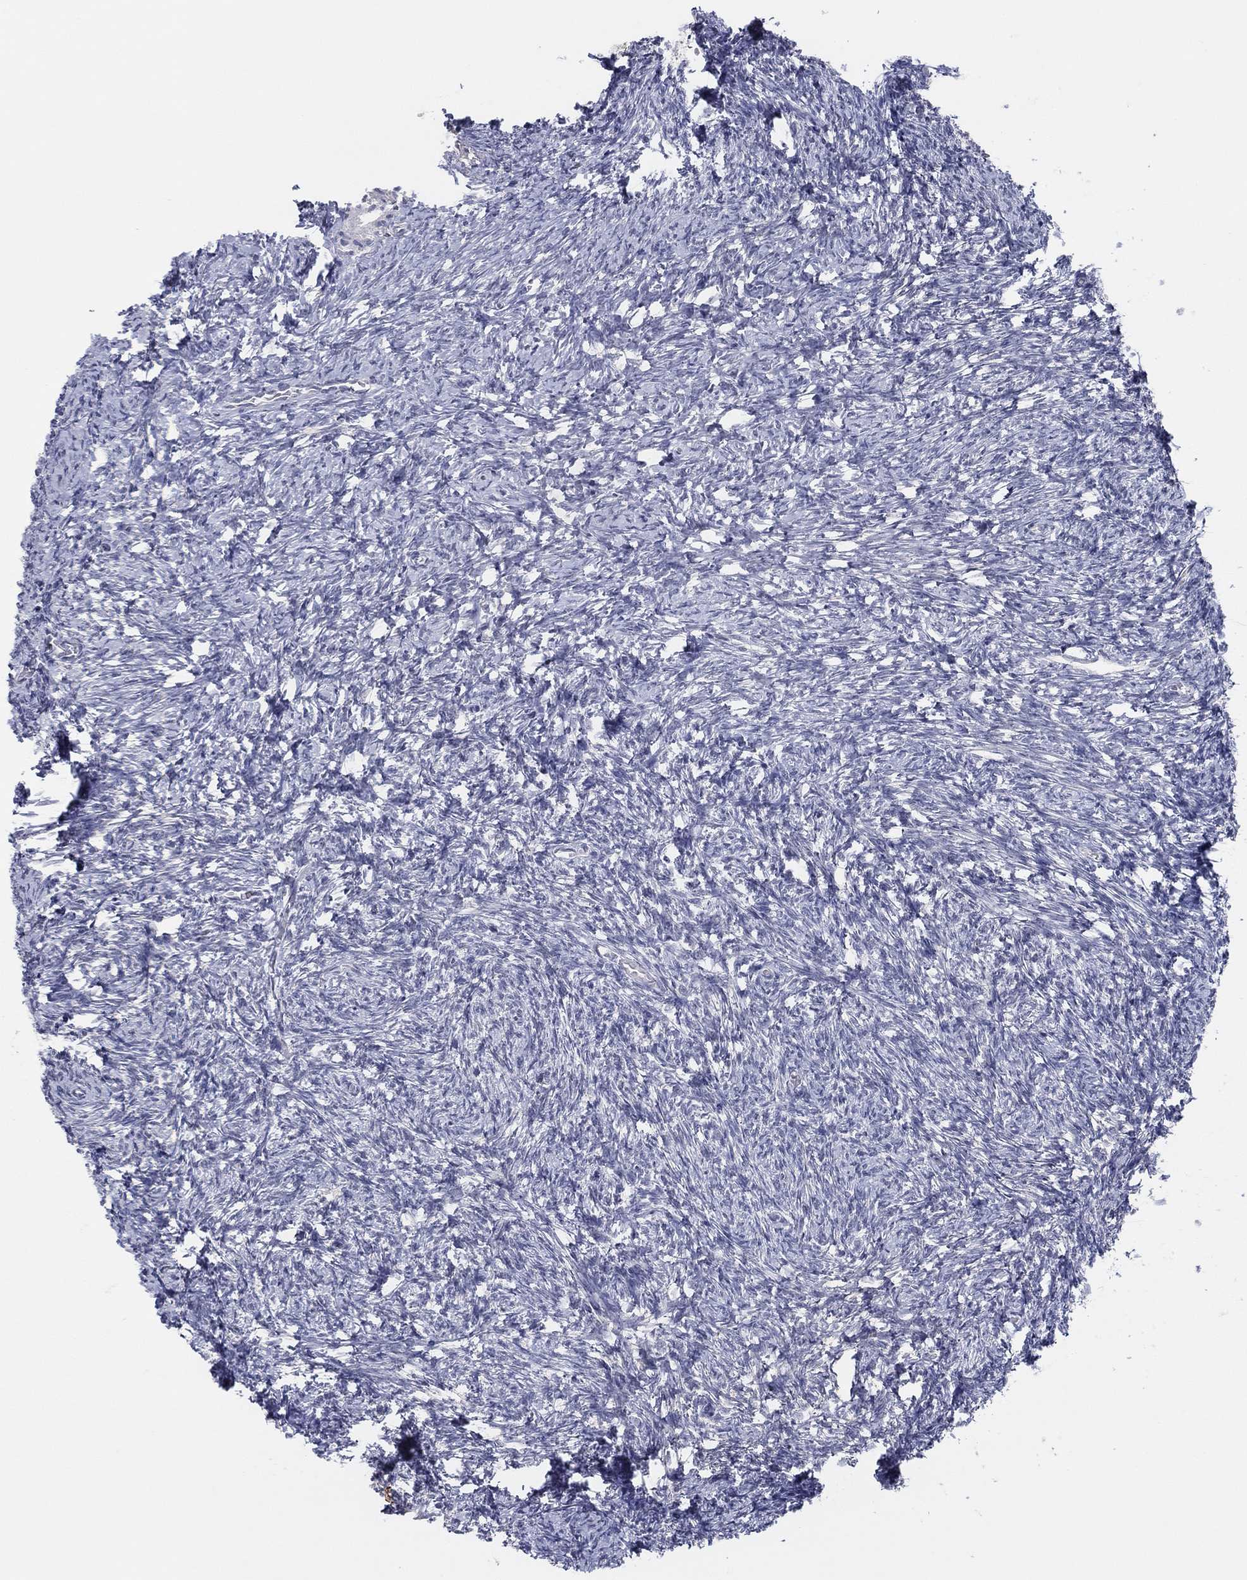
{"staining": {"intensity": "negative", "quantity": "none", "location": "none"}, "tissue": "ovary", "cell_type": "Follicle cells", "image_type": "normal", "snomed": [{"axis": "morphology", "description": "Normal tissue, NOS"}, {"axis": "topography", "description": "Ovary"}], "caption": "Micrograph shows no significant protein positivity in follicle cells of normal ovary. The staining is performed using DAB brown chromogen with nuclei counter-stained in using hematoxylin.", "gene": "SLC22A2", "patient": {"sex": "female", "age": 39}}